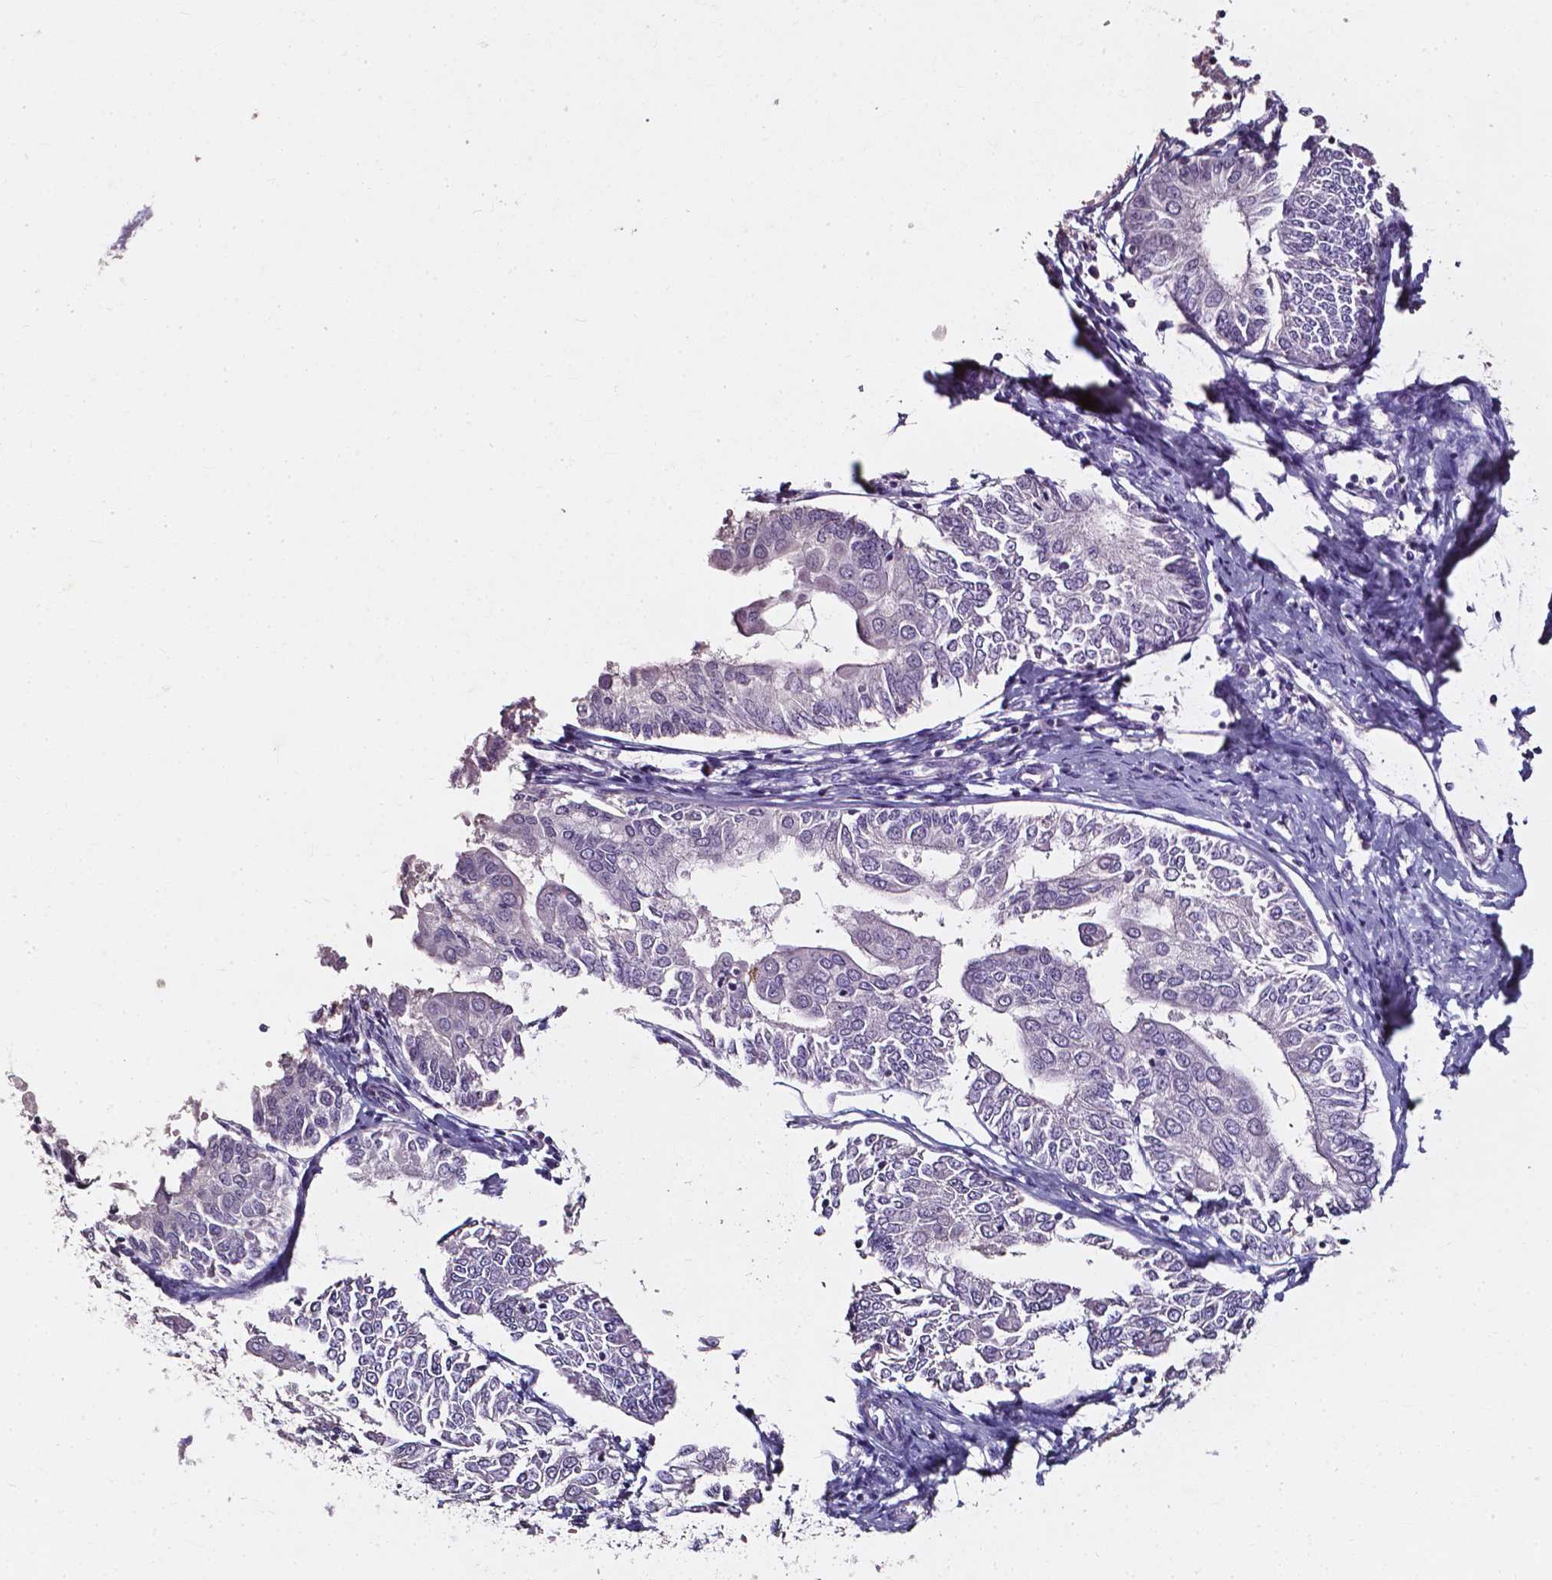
{"staining": {"intensity": "negative", "quantity": "none", "location": "none"}, "tissue": "endometrial cancer", "cell_type": "Tumor cells", "image_type": "cancer", "snomed": [{"axis": "morphology", "description": "Adenocarcinoma, NOS"}, {"axis": "topography", "description": "Endometrium"}], "caption": "Immunohistochemistry photomicrograph of human endometrial cancer stained for a protein (brown), which reveals no expression in tumor cells. (Immunohistochemistry (ihc), brightfield microscopy, high magnification).", "gene": "AKR1B10", "patient": {"sex": "female", "age": 68}}